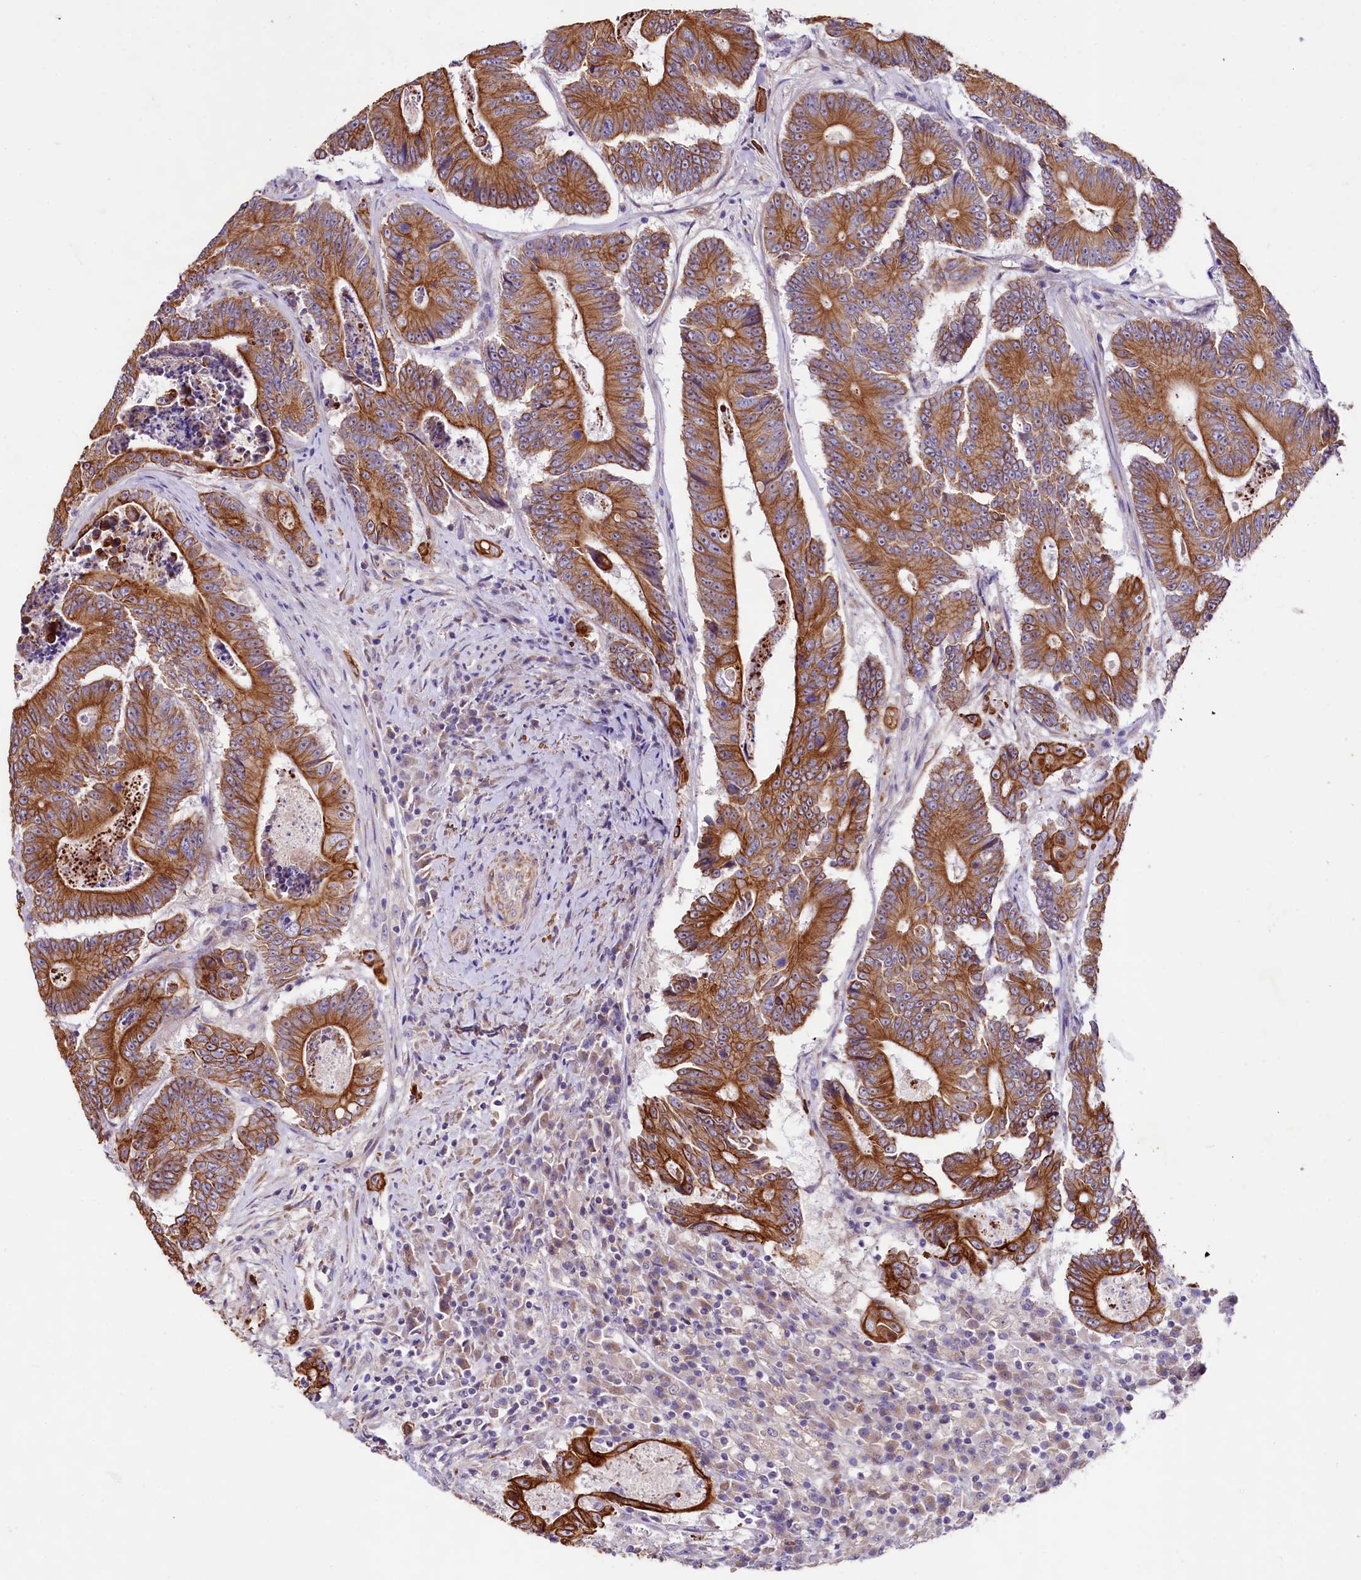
{"staining": {"intensity": "strong", "quantity": ">75%", "location": "cytoplasmic/membranous"}, "tissue": "colorectal cancer", "cell_type": "Tumor cells", "image_type": "cancer", "snomed": [{"axis": "morphology", "description": "Adenocarcinoma, NOS"}, {"axis": "topography", "description": "Colon"}], "caption": "A brown stain highlights strong cytoplasmic/membranous positivity of a protein in human adenocarcinoma (colorectal) tumor cells.", "gene": "VPS11", "patient": {"sex": "male", "age": 83}}